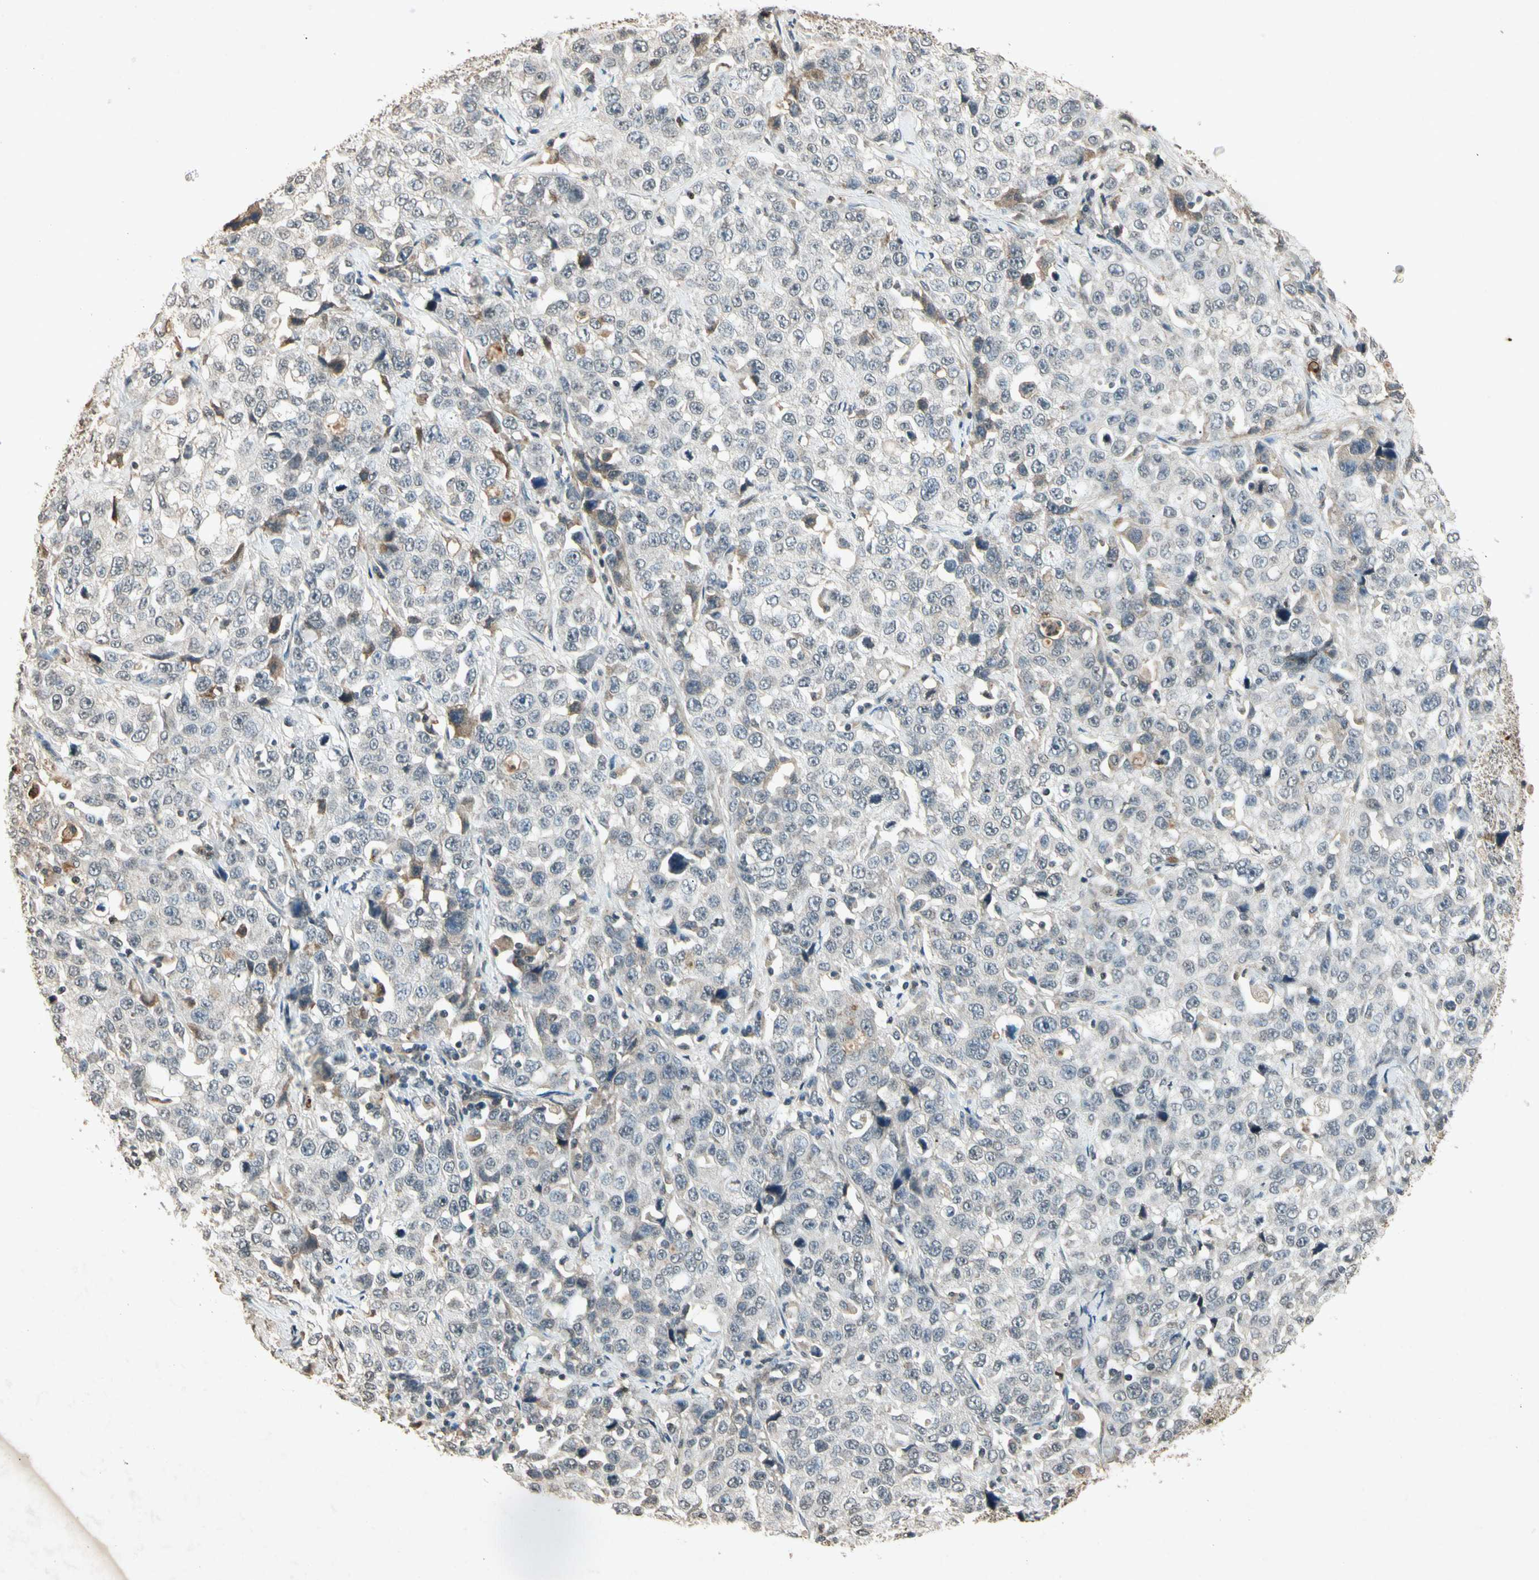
{"staining": {"intensity": "negative", "quantity": "none", "location": "none"}, "tissue": "stomach cancer", "cell_type": "Tumor cells", "image_type": "cancer", "snomed": [{"axis": "morphology", "description": "Normal tissue, NOS"}, {"axis": "morphology", "description": "Adenocarcinoma, NOS"}, {"axis": "topography", "description": "Stomach"}], "caption": "DAB (3,3'-diaminobenzidine) immunohistochemical staining of stomach adenocarcinoma reveals no significant staining in tumor cells.", "gene": "CP", "patient": {"sex": "male", "age": 48}}